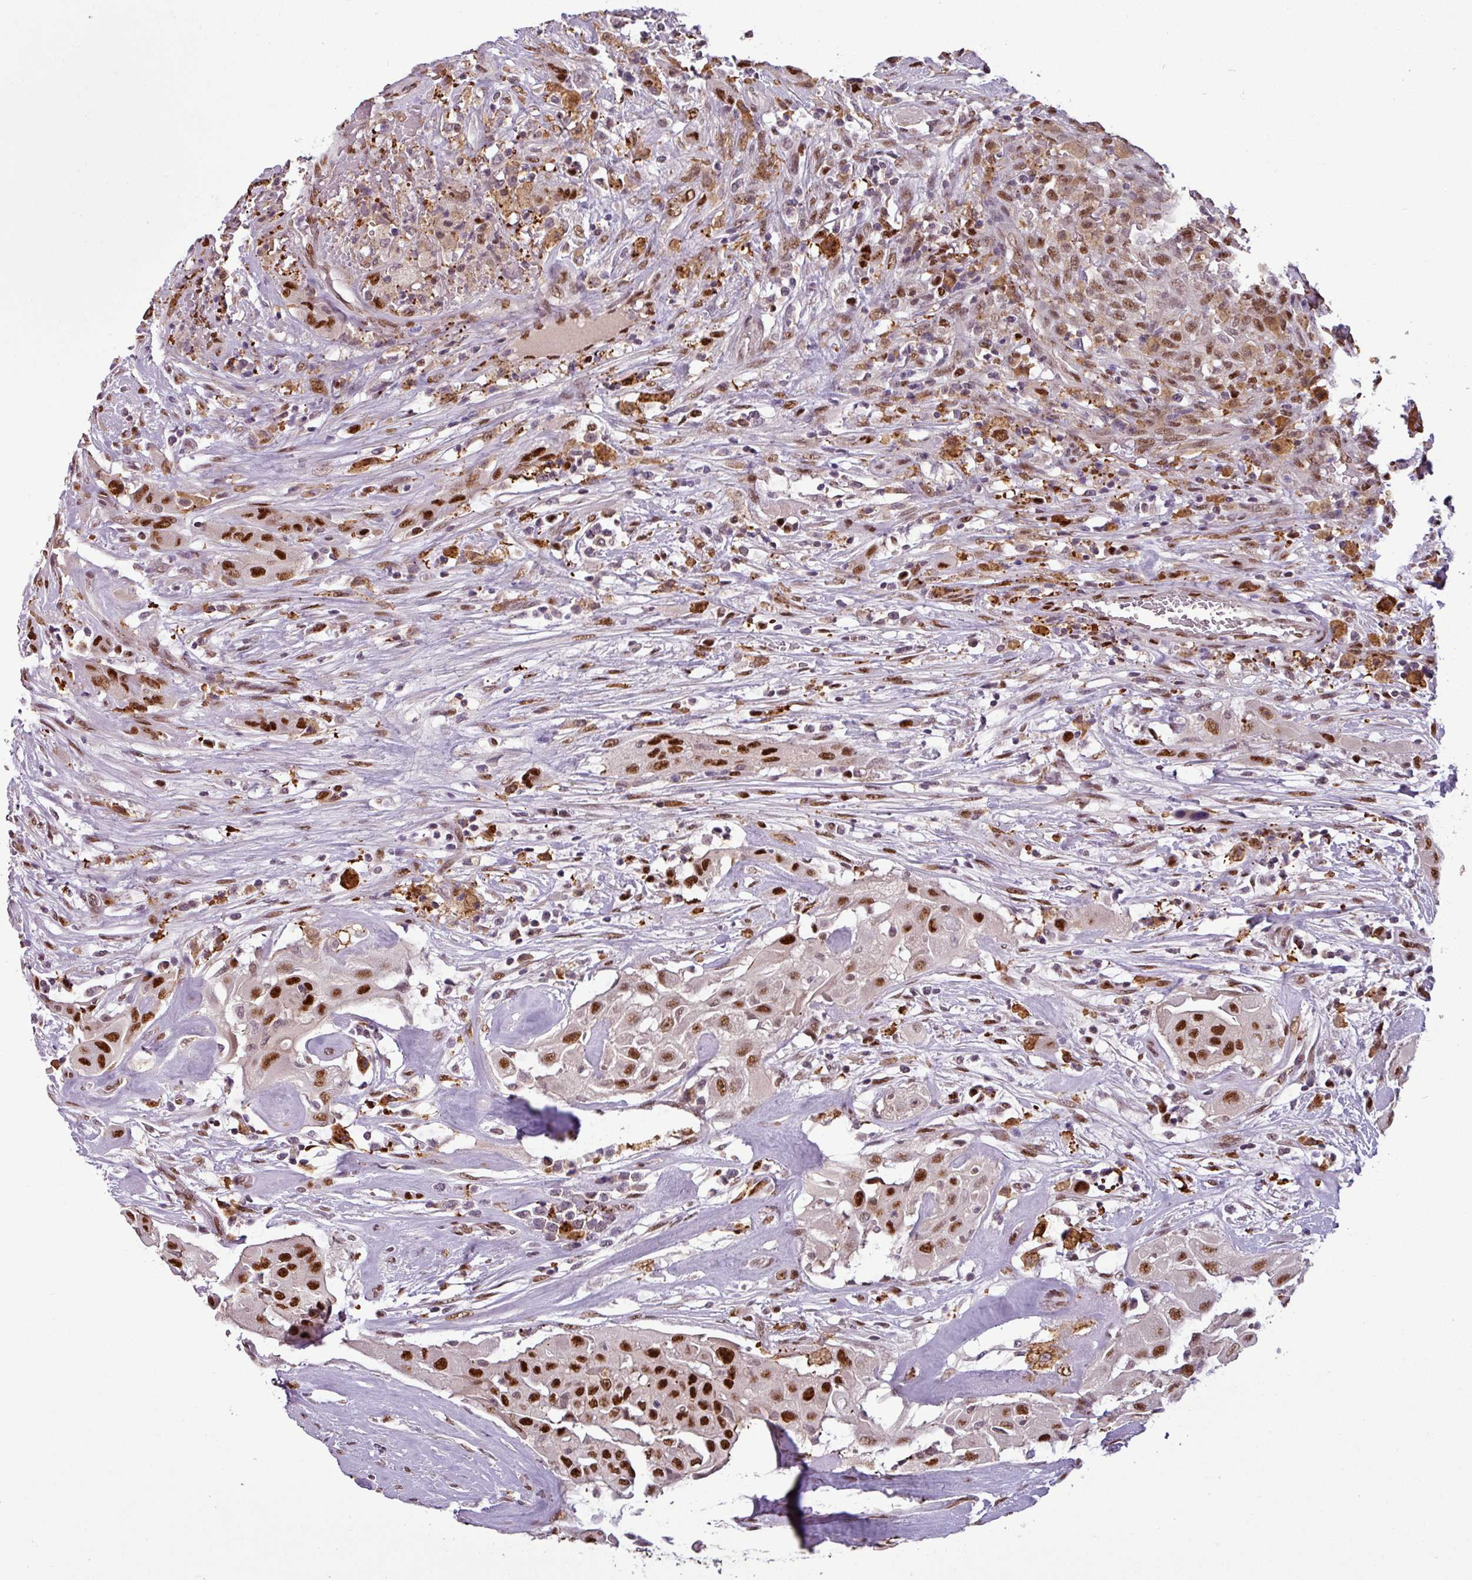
{"staining": {"intensity": "strong", "quantity": ">75%", "location": "nuclear"}, "tissue": "thyroid cancer", "cell_type": "Tumor cells", "image_type": "cancer", "snomed": [{"axis": "morphology", "description": "Papillary adenocarcinoma, NOS"}, {"axis": "topography", "description": "Thyroid gland"}], "caption": "Immunohistochemical staining of thyroid cancer (papillary adenocarcinoma) demonstrates high levels of strong nuclear positivity in approximately >75% of tumor cells. (IHC, brightfield microscopy, high magnification).", "gene": "IRF2BPL", "patient": {"sex": "female", "age": 59}}